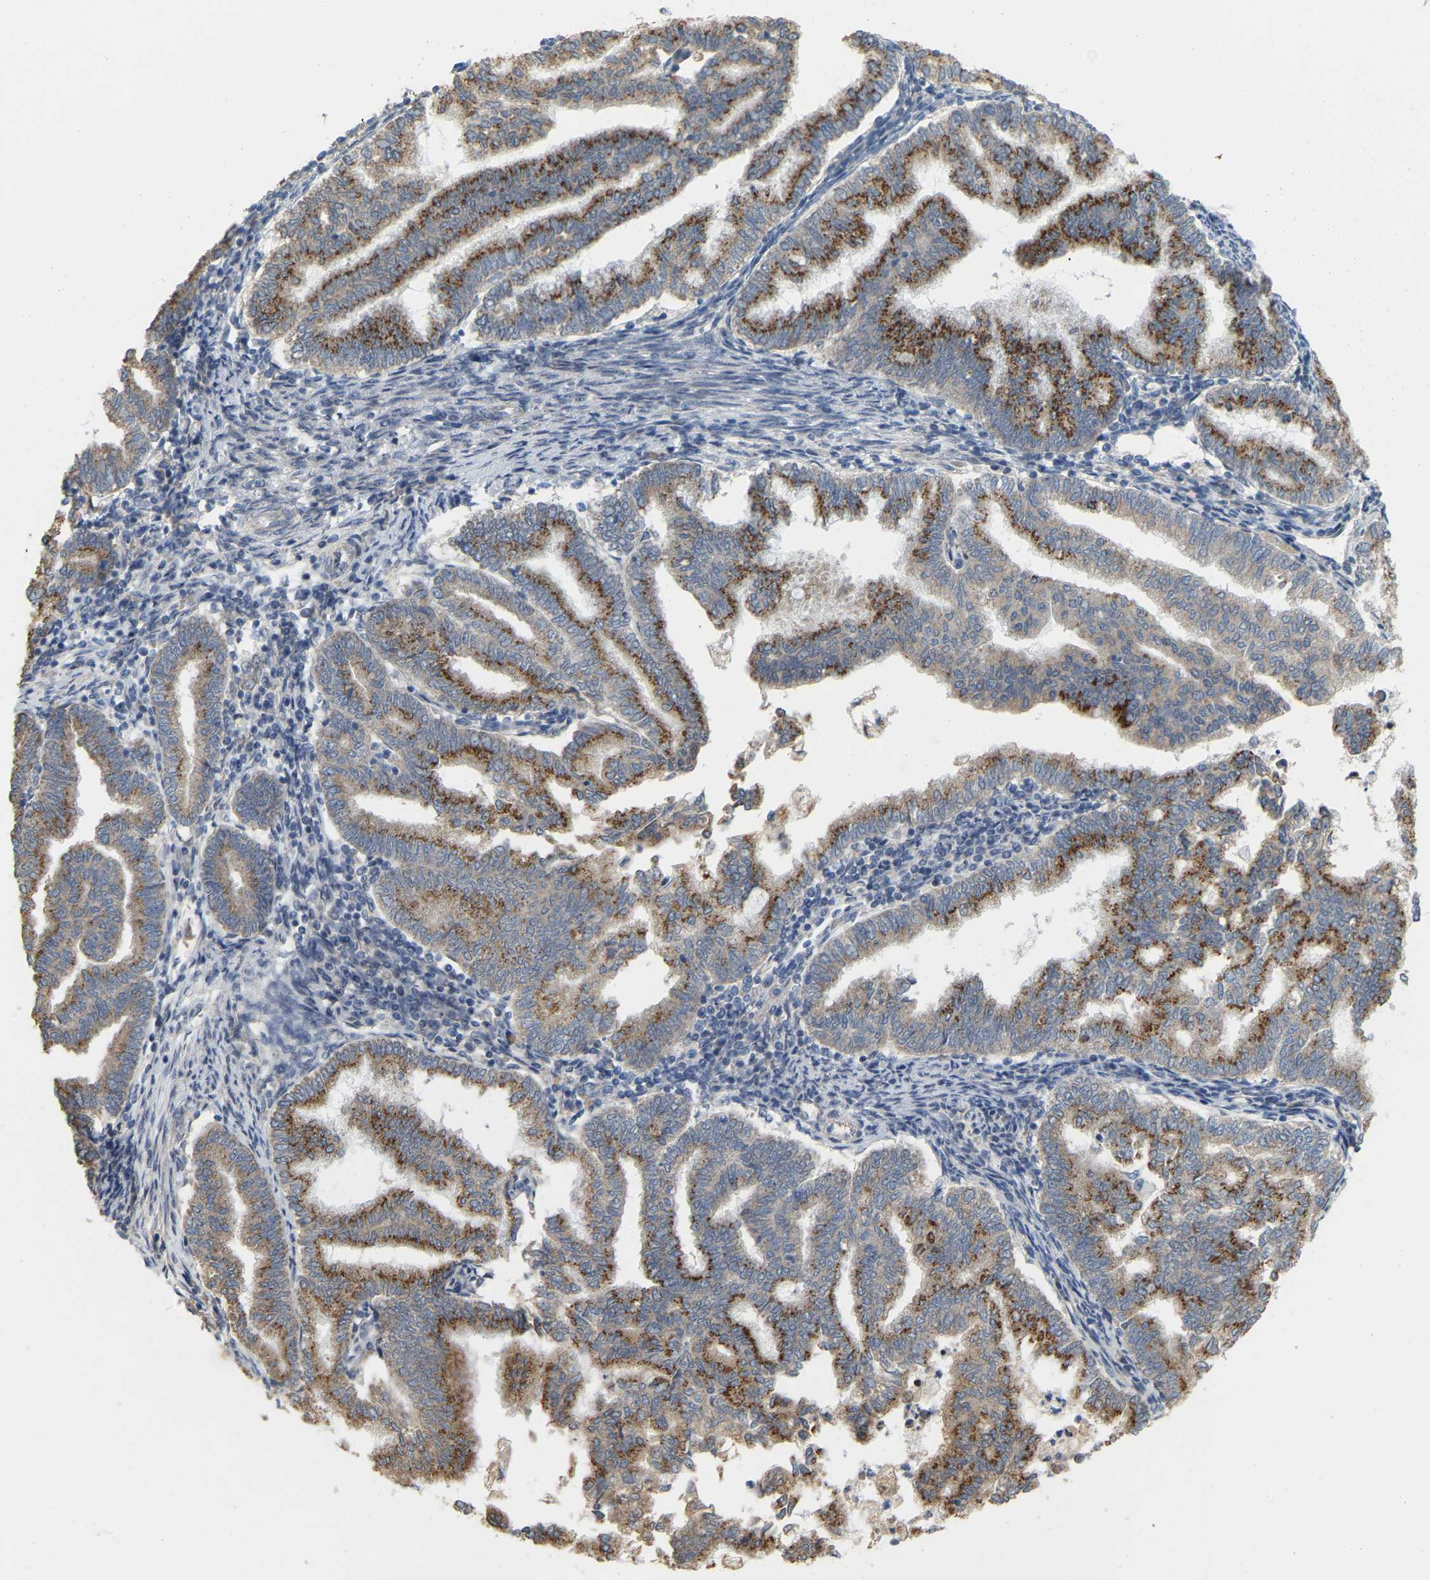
{"staining": {"intensity": "moderate", "quantity": ">75%", "location": "cytoplasmic/membranous"}, "tissue": "endometrial cancer", "cell_type": "Tumor cells", "image_type": "cancer", "snomed": [{"axis": "morphology", "description": "Polyp, NOS"}, {"axis": "morphology", "description": "Adenocarcinoma, NOS"}, {"axis": "morphology", "description": "Adenoma, NOS"}, {"axis": "topography", "description": "Endometrium"}], "caption": "This photomicrograph shows endometrial cancer (polyp) stained with immunohistochemistry (IHC) to label a protein in brown. The cytoplasmic/membranous of tumor cells show moderate positivity for the protein. Nuclei are counter-stained blue.", "gene": "SSH1", "patient": {"sex": "female", "age": 79}}